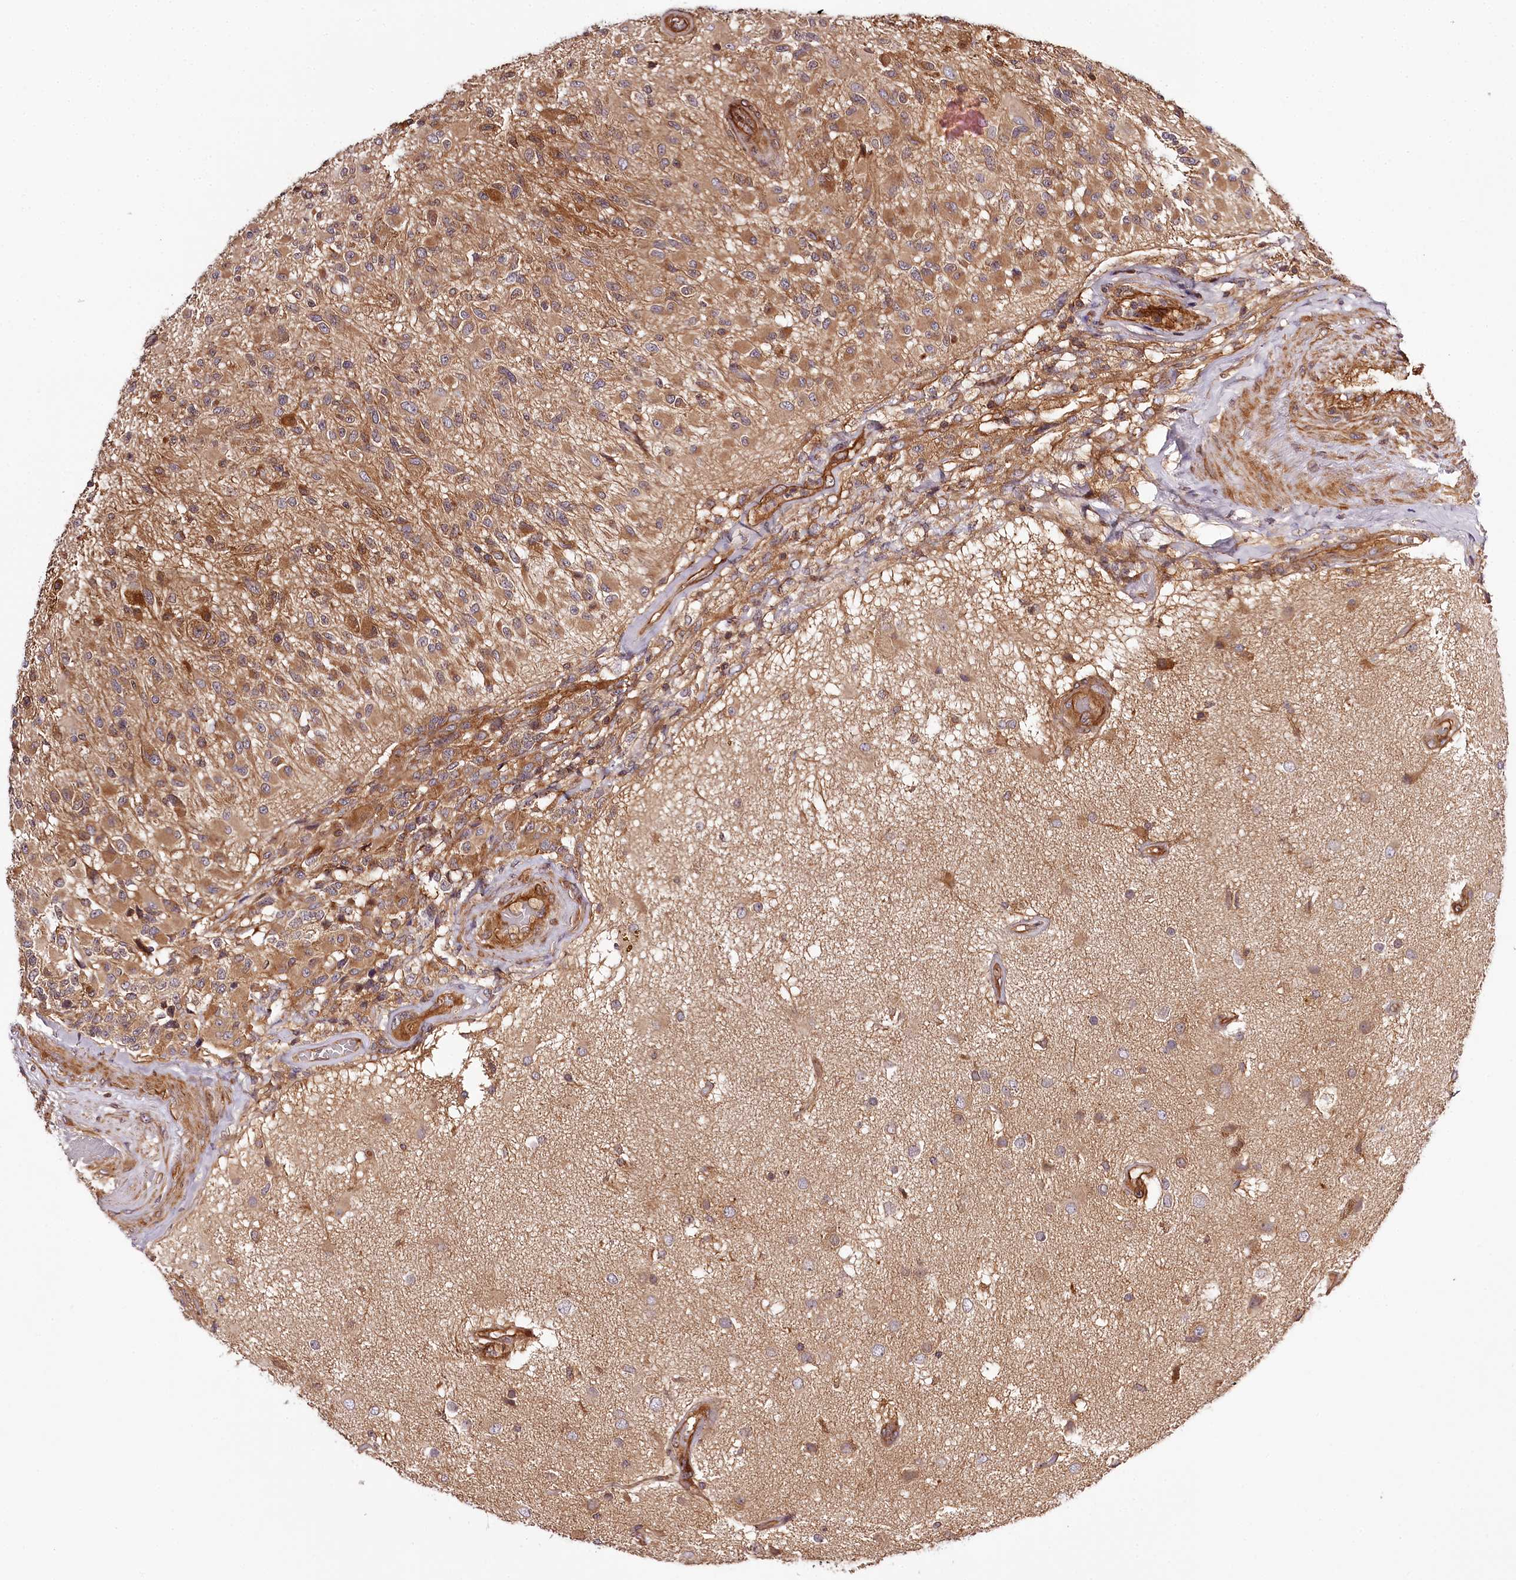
{"staining": {"intensity": "moderate", "quantity": ">75%", "location": "cytoplasmic/membranous"}, "tissue": "glioma", "cell_type": "Tumor cells", "image_type": "cancer", "snomed": [{"axis": "morphology", "description": "Glioma, malignant, High grade"}, {"axis": "morphology", "description": "Glioblastoma, NOS"}, {"axis": "topography", "description": "Brain"}], "caption": "About >75% of tumor cells in human malignant glioma (high-grade) display moderate cytoplasmic/membranous protein staining as visualized by brown immunohistochemical staining.", "gene": "TARS1", "patient": {"sex": "male", "age": 60}}